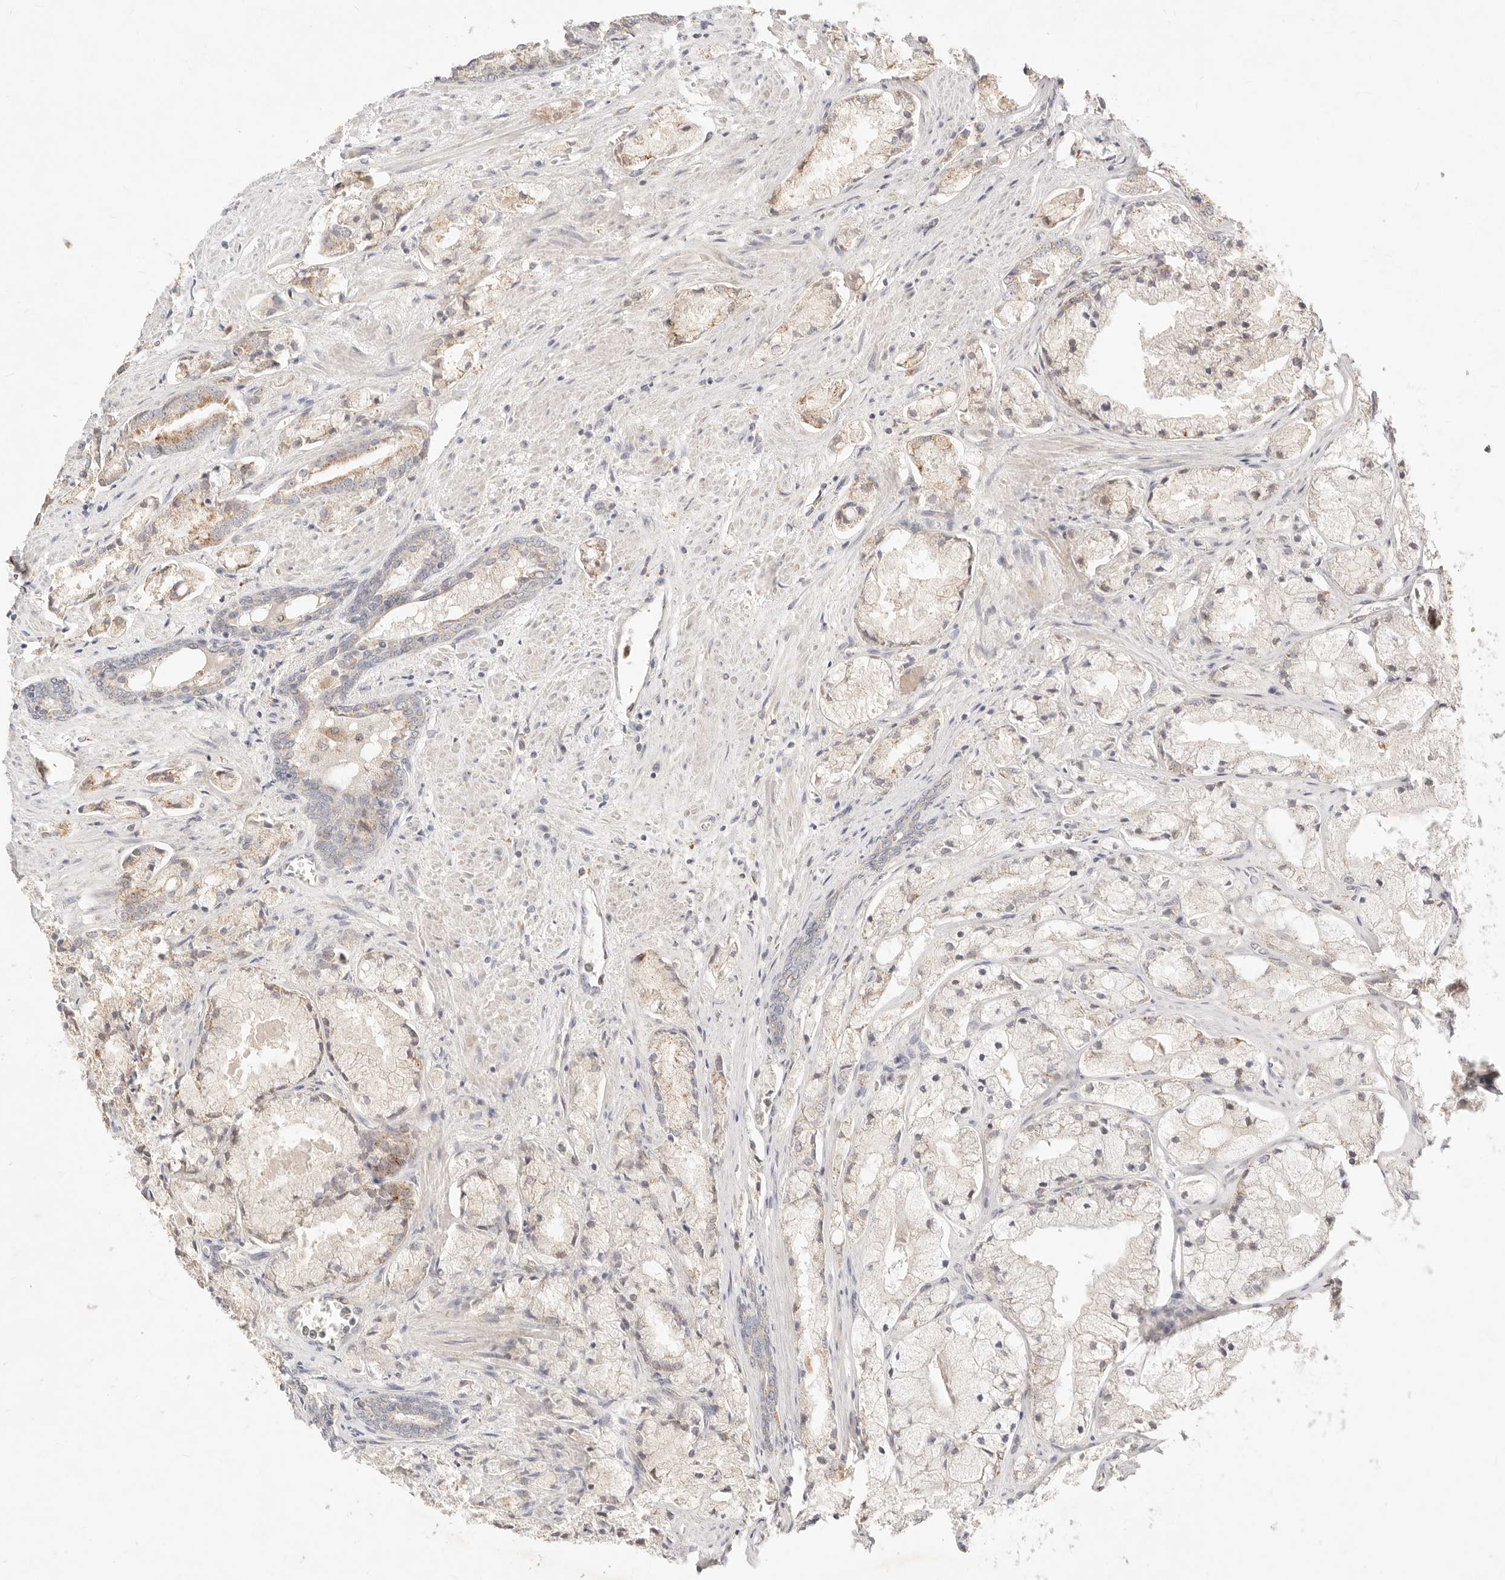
{"staining": {"intensity": "weak", "quantity": "<25%", "location": "cytoplasmic/membranous"}, "tissue": "prostate cancer", "cell_type": "Tumor cells", "image_type": "cancer", "snomed": [{"axis": "morphology", "description": "Adenocarcinoma, High grade"}, {"axis": "topography", "description": "Prostate"}], "caption": "Human adenocarcinoma (high-grade) (prostate) stained for a protein using IHC demonstrates no expression in tumor cells.", "gene": "ACOX1", "patient": {"sex": "male", "age": 50}}